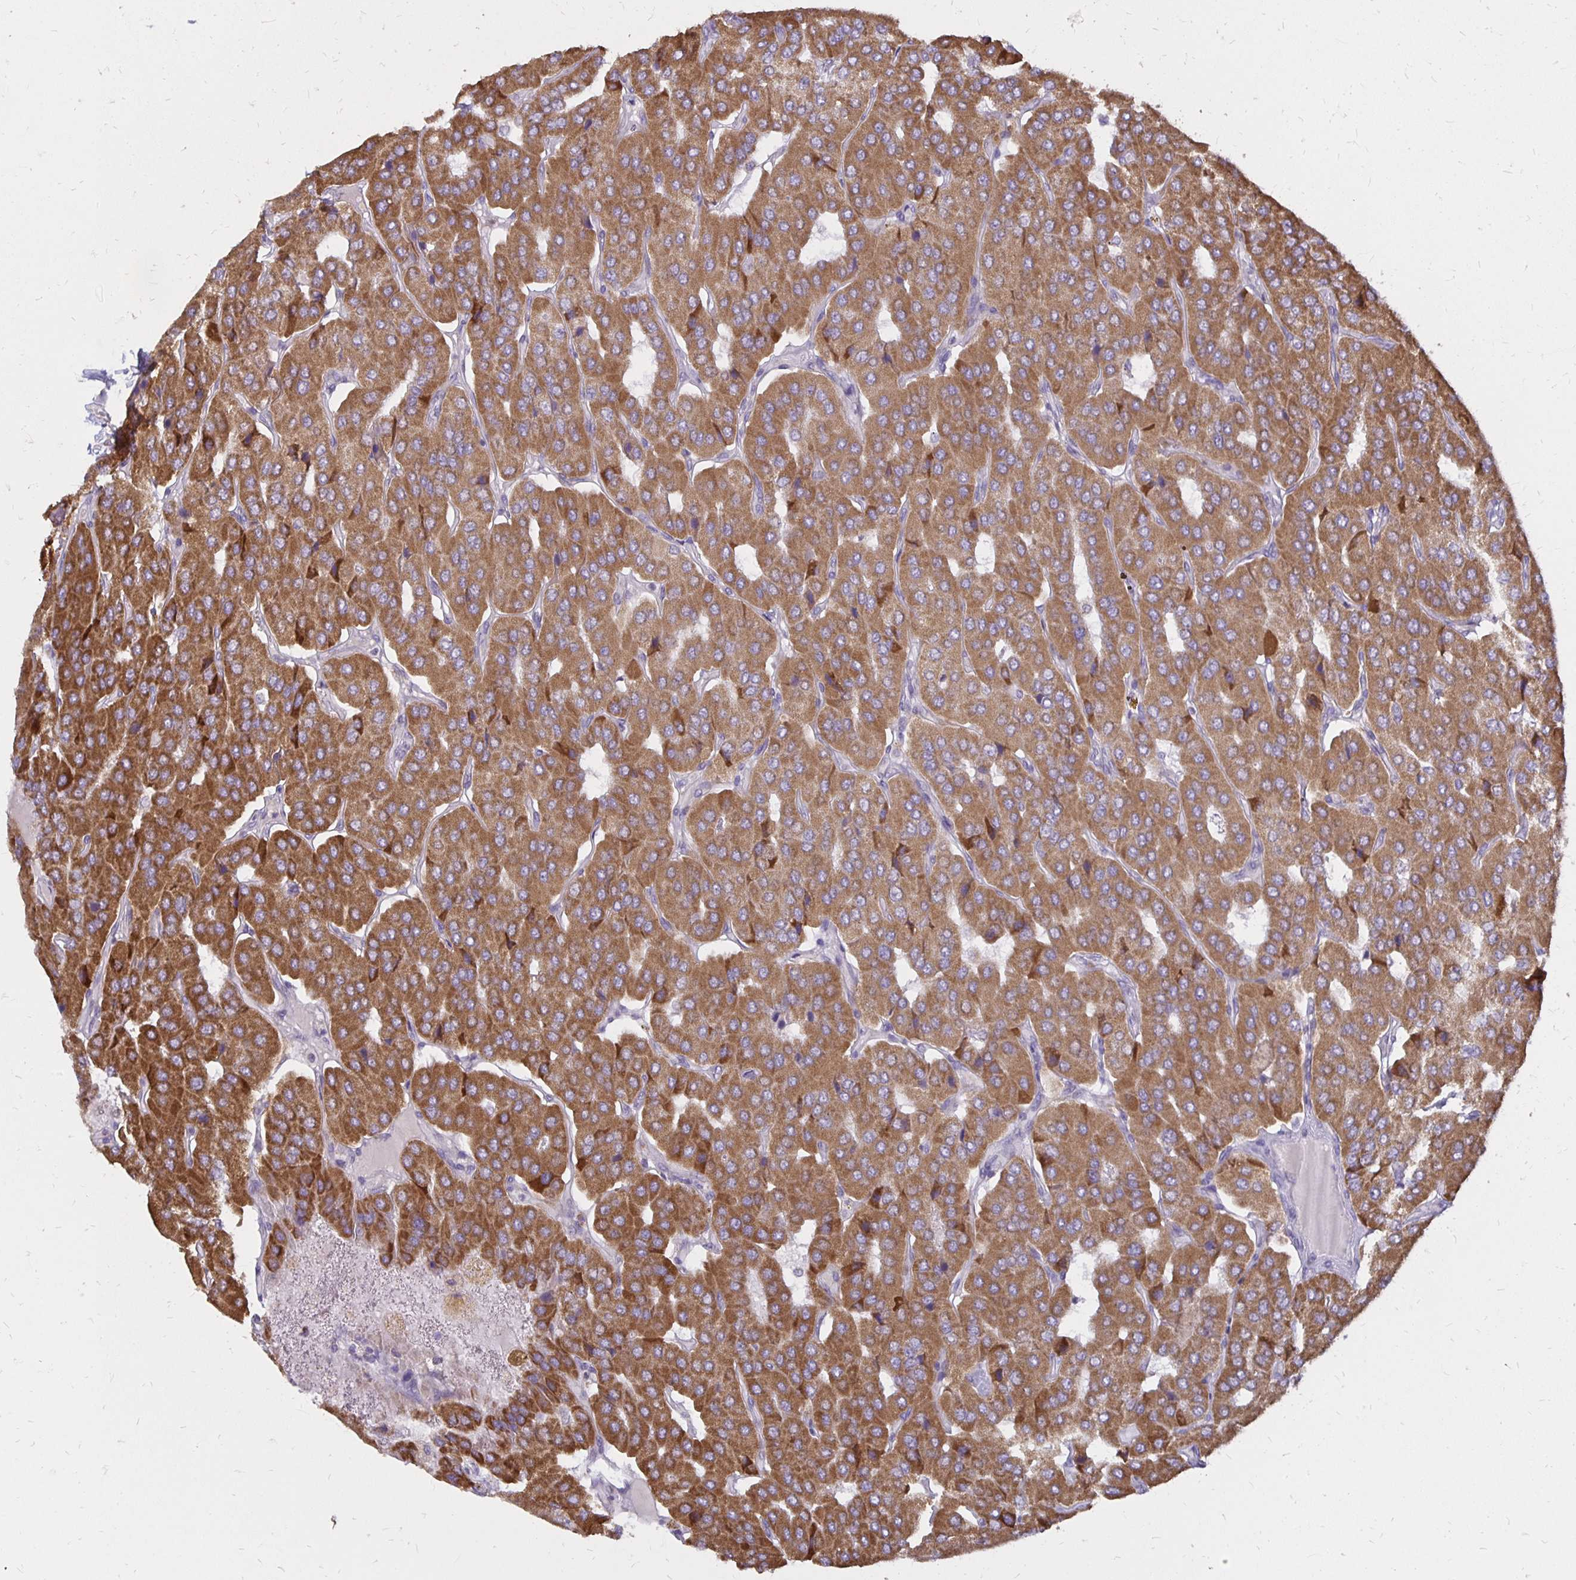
{"staining": {"intensity": "moderate", "quantity": ">75%", "location": "cytoplasmic/membranous"}, "tissue": "parathyroid gland", "cell_type": "Glandular cells", "image_type": "normal", "snomed": [{"axis": "morphology", "description": "Normal tissue, NOS"}, {"axis": "morphology", "description": "Adenoma, NOS"}, {"axis": "topography", "description": "Parathyroid gland"}], "caption": "Parathyroid gland stained for a protein (brown) reveals moderate cytoplasmic/membranous positive expression in about >75% of glandular cells.", "gene": "IER3", "patient": {"sex": "female", "age": 86}}